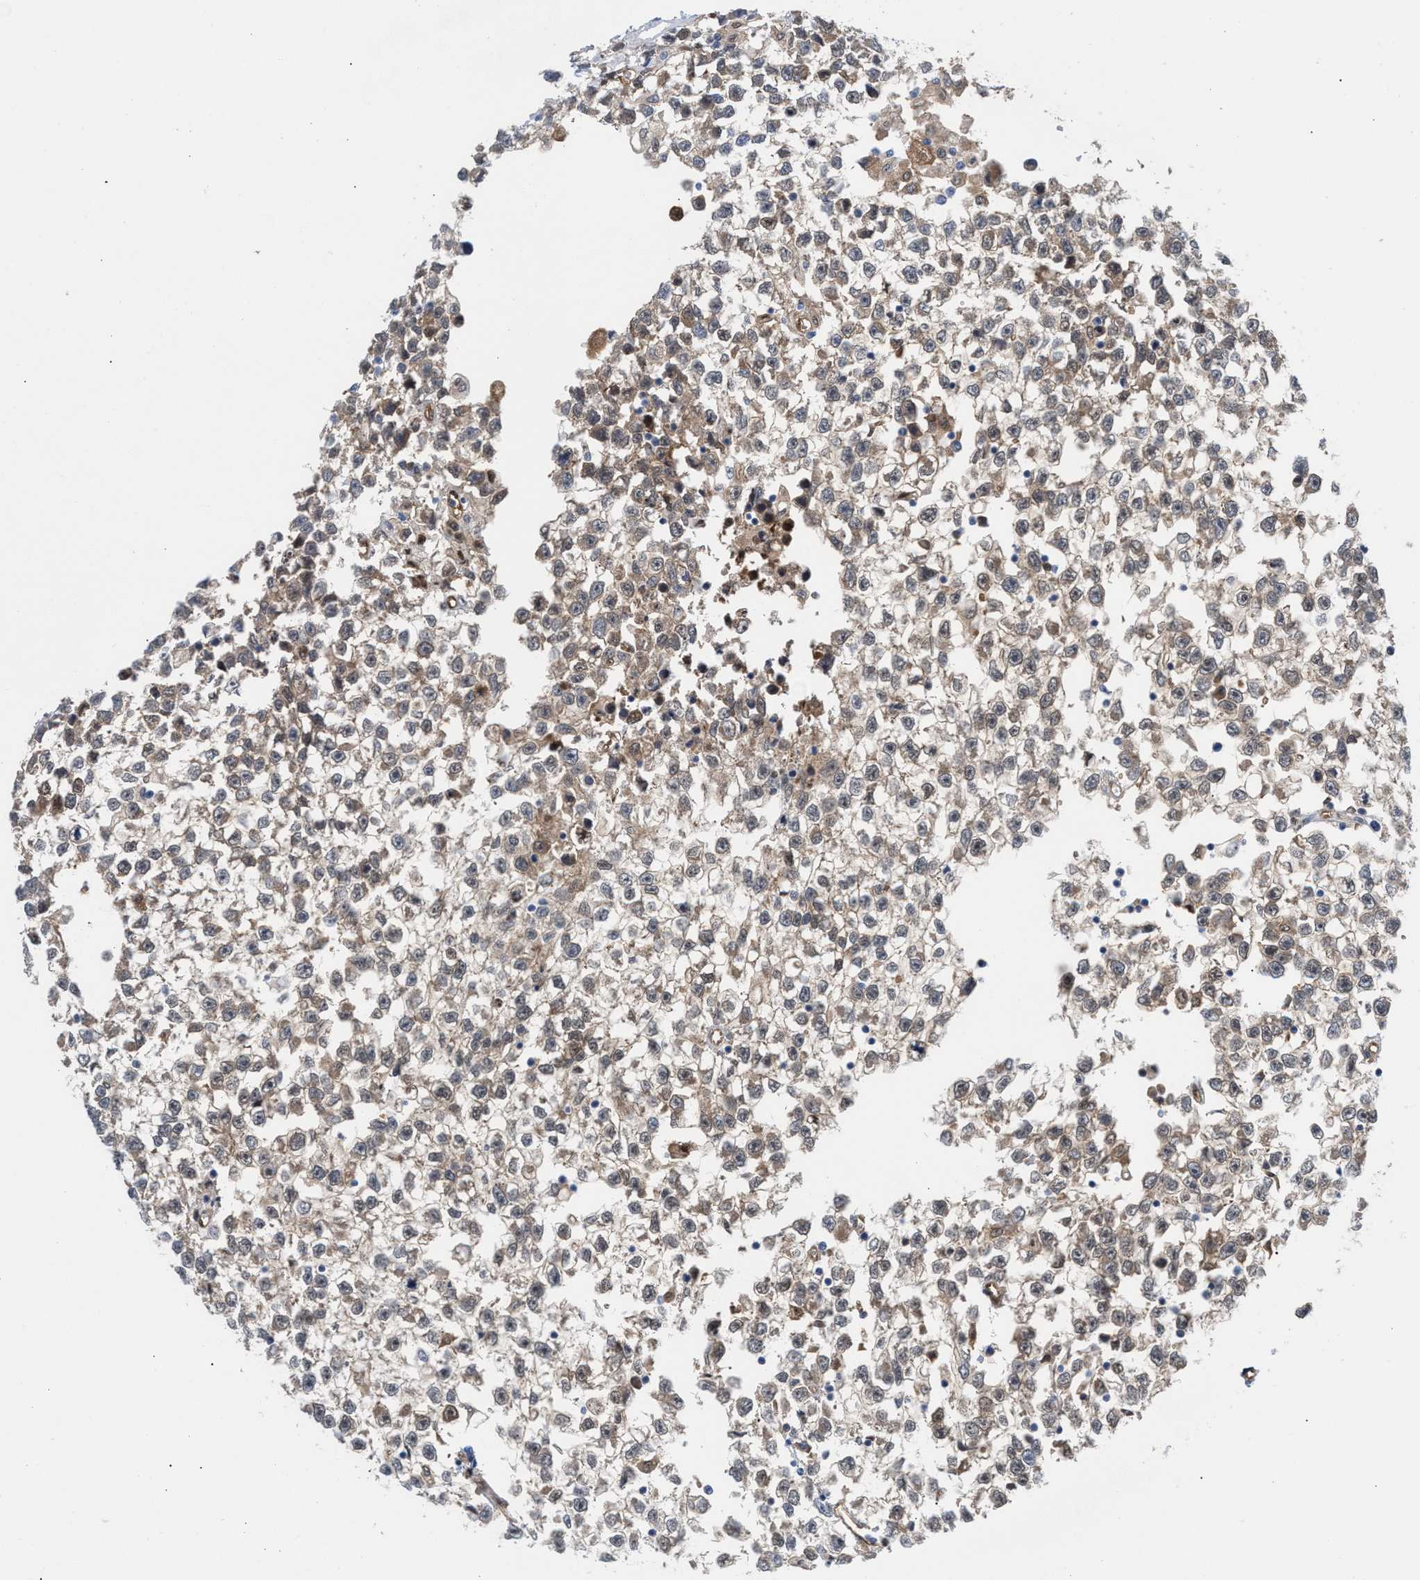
{"staining": {"intensity": "weak", "quantity": "25%-75%", "location": "cytoplasmic/membranous"}, "tissue": "testis cancer", "cell_type": "Tumor cells", "image_type": "cancer", "snomed": [{"axis": "morphology", "description": "Seminoma, NOS"}, {"axis": "morphology", "description": "Carcinoma, Embryonal, NOS"}, {"axis": "topography", "description": "Testis"}], "caption": "High-magnification brightfield microscopy of testis seminoma stained with DAB (brown) and counterstained with hematoxylin (blue). tumor cells exhibit weak cytoplasmic/membranous positivity is appreciated in about25%-75% of cells. The staining was performed using DAB to visualize the protein expression in brown, while the nuclei were stained in blue with hematoxylin (Magnification: 20x).", "gene": "TP53I3", "patient": {"sex": "male", "age": 51}}